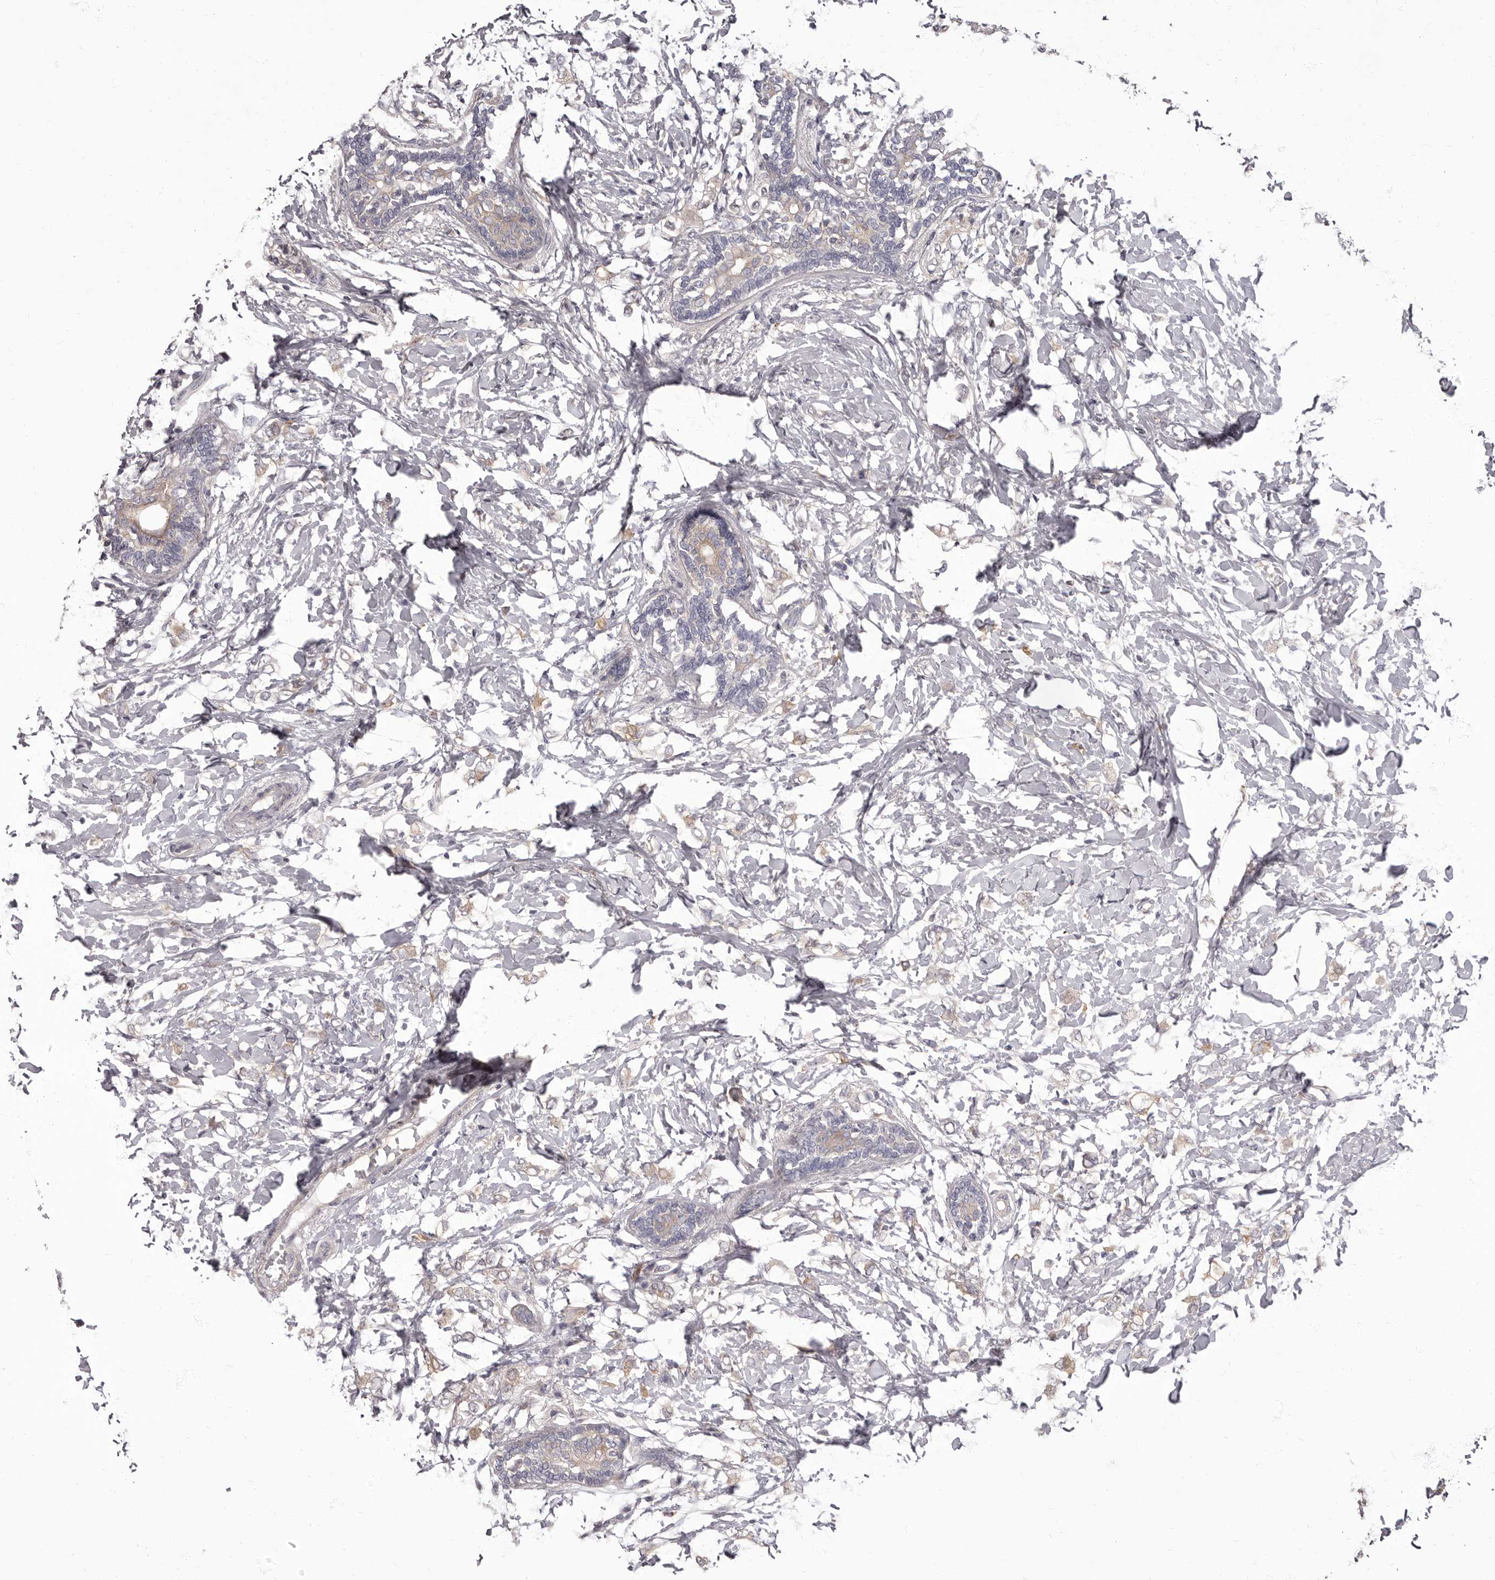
{"staining": {"intensity": "weak", "quantity": "<25%", "location": "cytoplasmic/membranous"}, "tissue": "breast cancer", "cell_type": "Tumor cells", "image_type": "cancer", "snomed": [{"axis": "morphology", "description": "Normal tissue, NOS"}, {"axis": "morphology", "description": "Lobular carcinoma"}, {"axis": "topography", "description": "Breast"}], "caption": "Immunohistochemistry photomicrograph of breast cancer (lobular carcinoma) stained for a protein (brown), which shows no expression in tumor cells.", "gene": "APEH", "patient": {"sex": "female", "age": 47}}